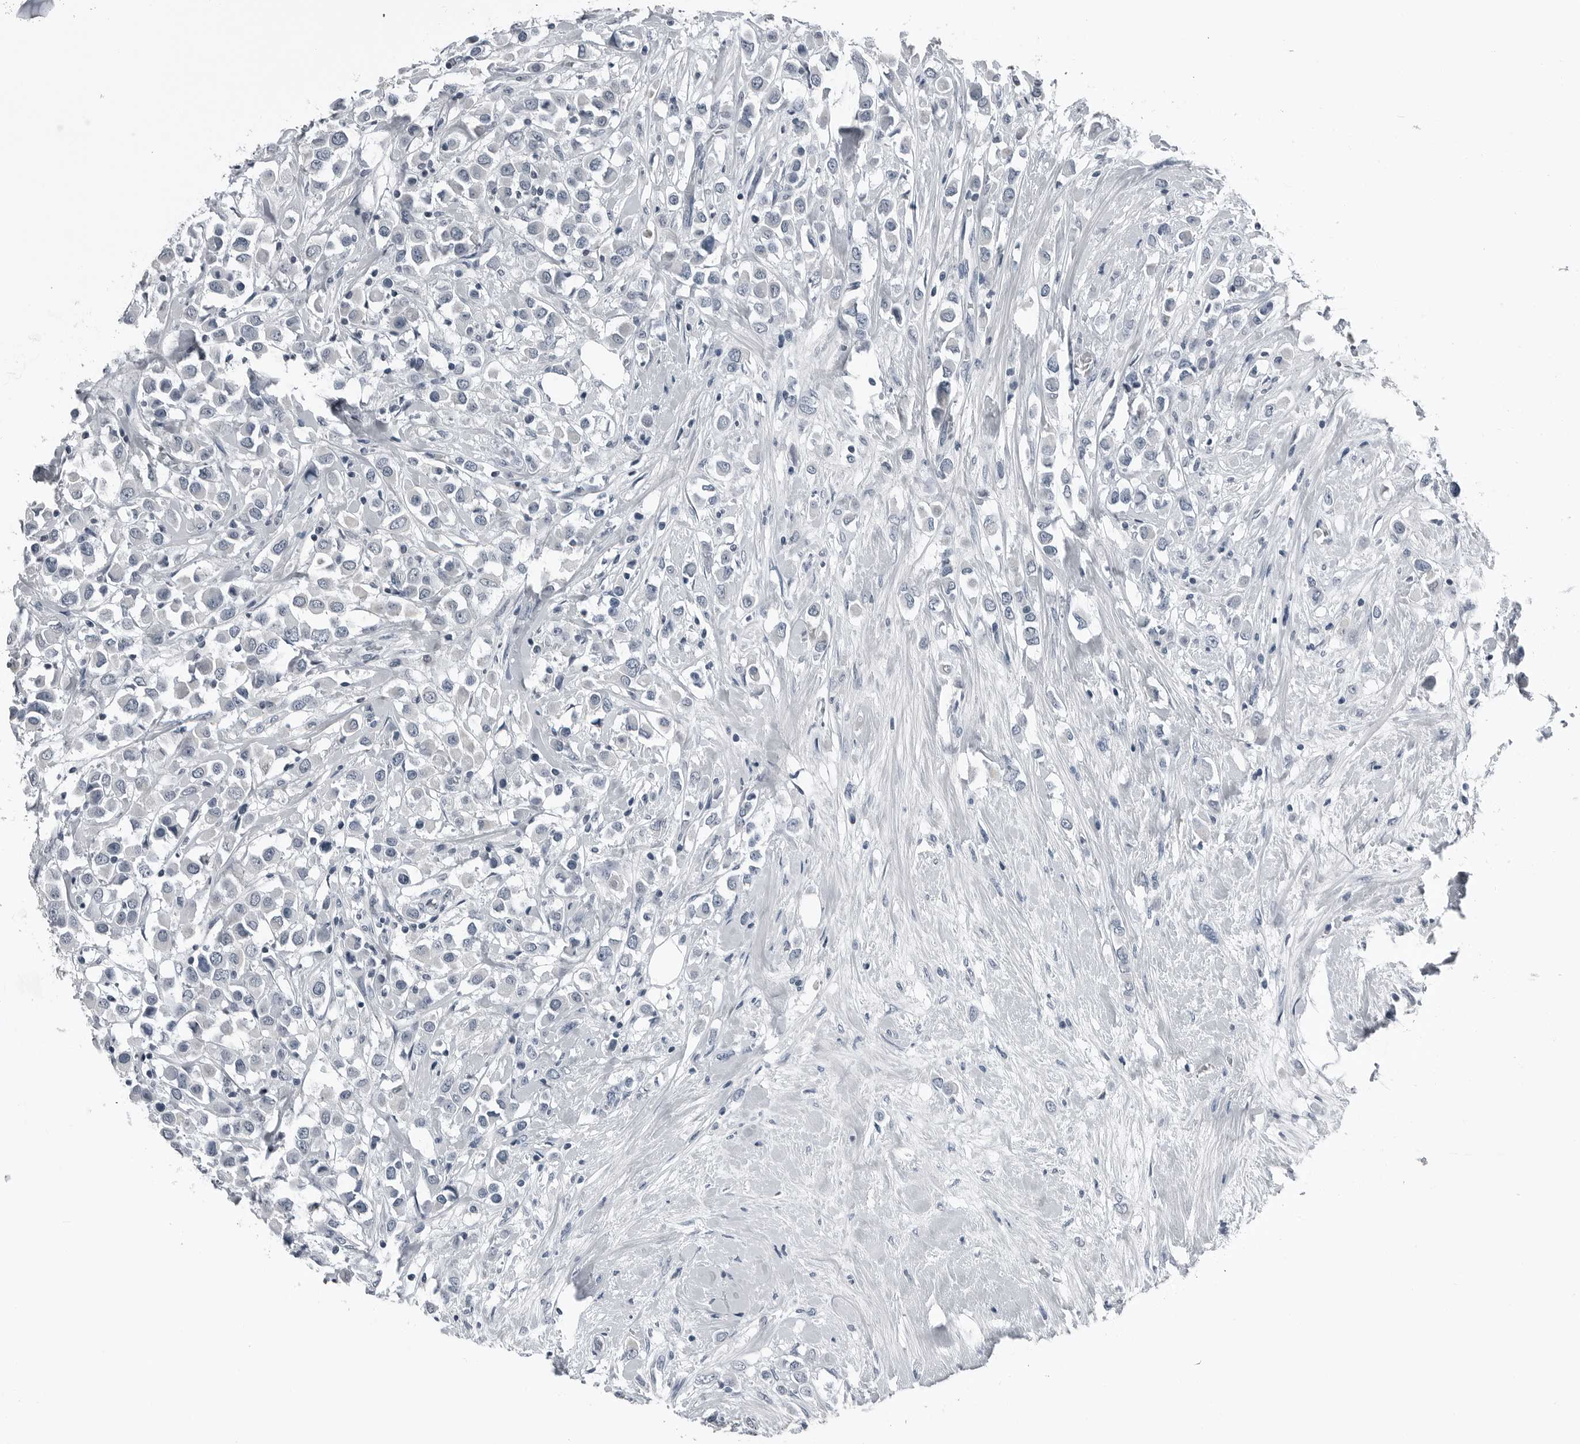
{"staining": {"intensity": "negative", "quantity": "none", "location": "none"}, "tissue": "breast cancer", "cell_type": "Tumor cells", "image_type": "cancer", "snomed": [{"axis": "morphology", "description": "Duct carcinoma"}, {"axis": "topography", "description": "Breast"}], "caption": "Immunohistochemical staining of breast cancer (intraductal carcinoma) exhibits no significant staining in tumor cells.", "gene": "SPINK1", "patient": {"sex": "female", "age": 61}}